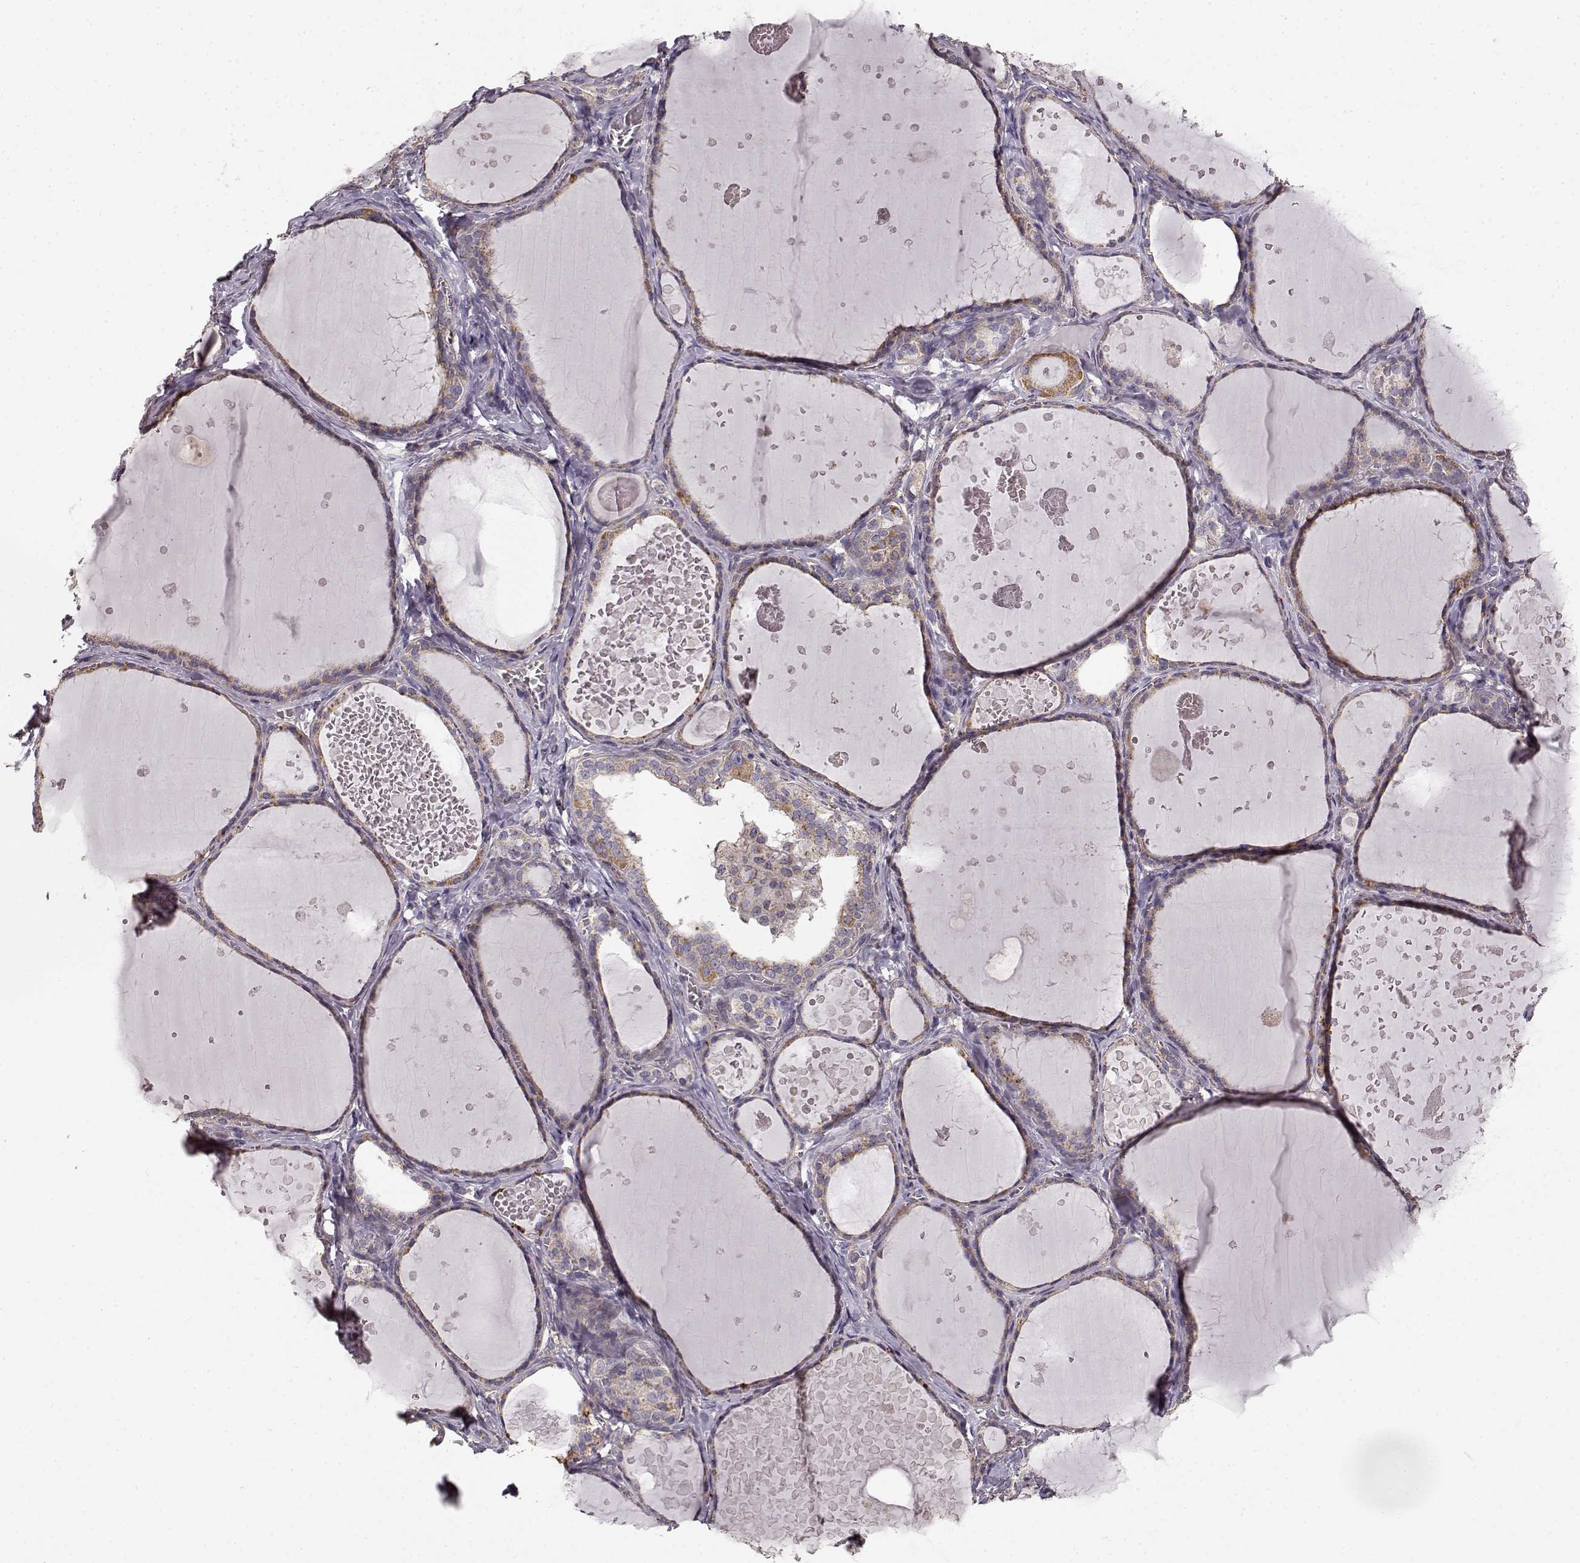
{"staining": {"intensity": "weak", "quantity": ">75%", "location": "cytoplasmic/membranous"}, "tissue": "thyroid gland", "cell_type": "Glandular cells", "image_type": "normal", "snomed": [{"axis": "morphology", "description": "Normal tissue, NOS"}, {"axis": "topography", "description": "Thyroid gland"}], "caption": "A high-resolution image shows IHC staining of benign thyroid gland, which demonstrates weak cytoplasmic/membranous expression in about >75% of glandular cells.", "gene": "ERBB3", "patient": {"sex": "female", "age": 56}}